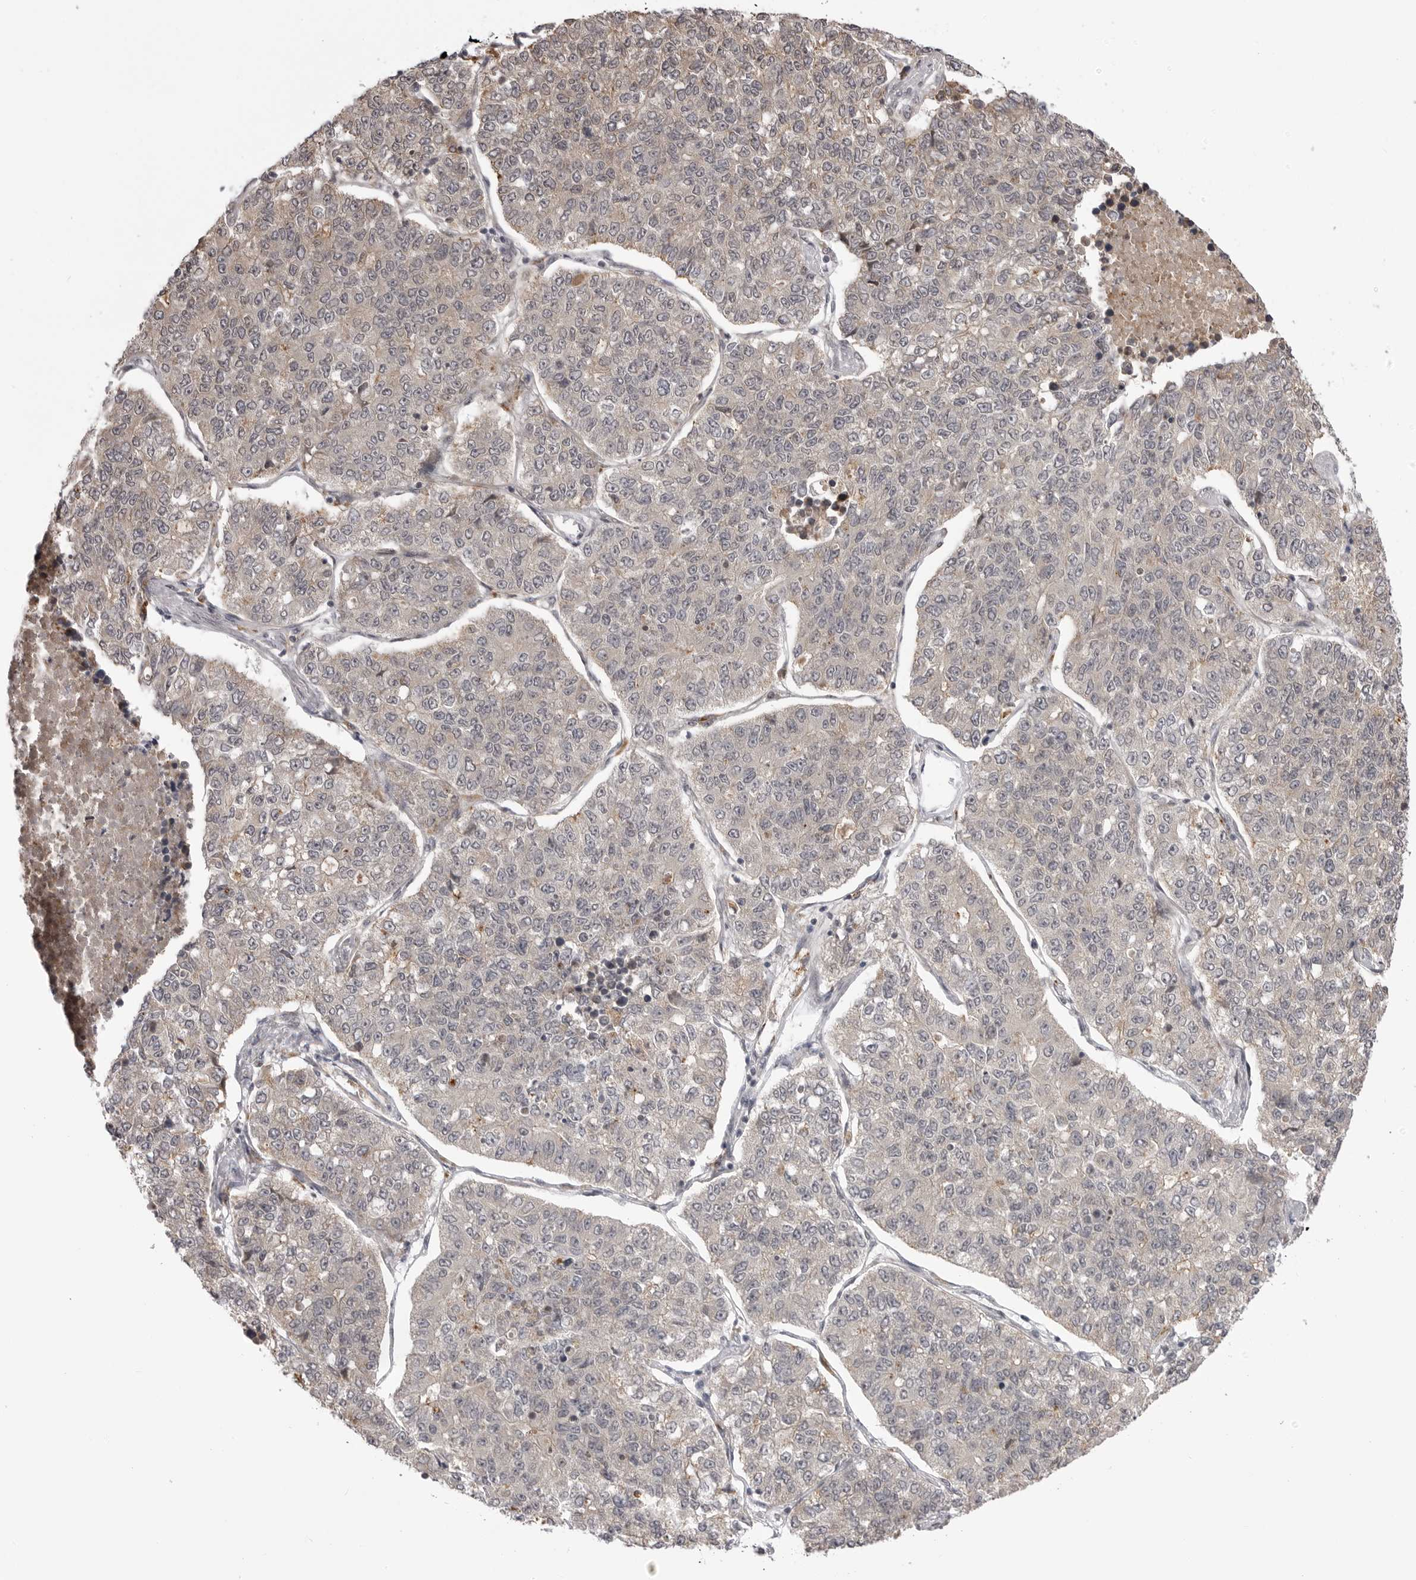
{"staining": {"intensity": "negative", "quantity": "none", "location": "none"}, "tissue": "lung cancer", "cell_type": "Tumor cells", "image_type": "cancer", "snomed": [{"axis": "morphology", "description": "Adenocarcinoma, NOS"}, {"axis": "topography", "description": "Lung"}], "caption": "Lung adenocarcinoma stained for a protein using immunohistochemistry (IHC) shows no expression tumor cells.", "gene": "PTK2B", "patient": {"sex": "male", "age": 49}}